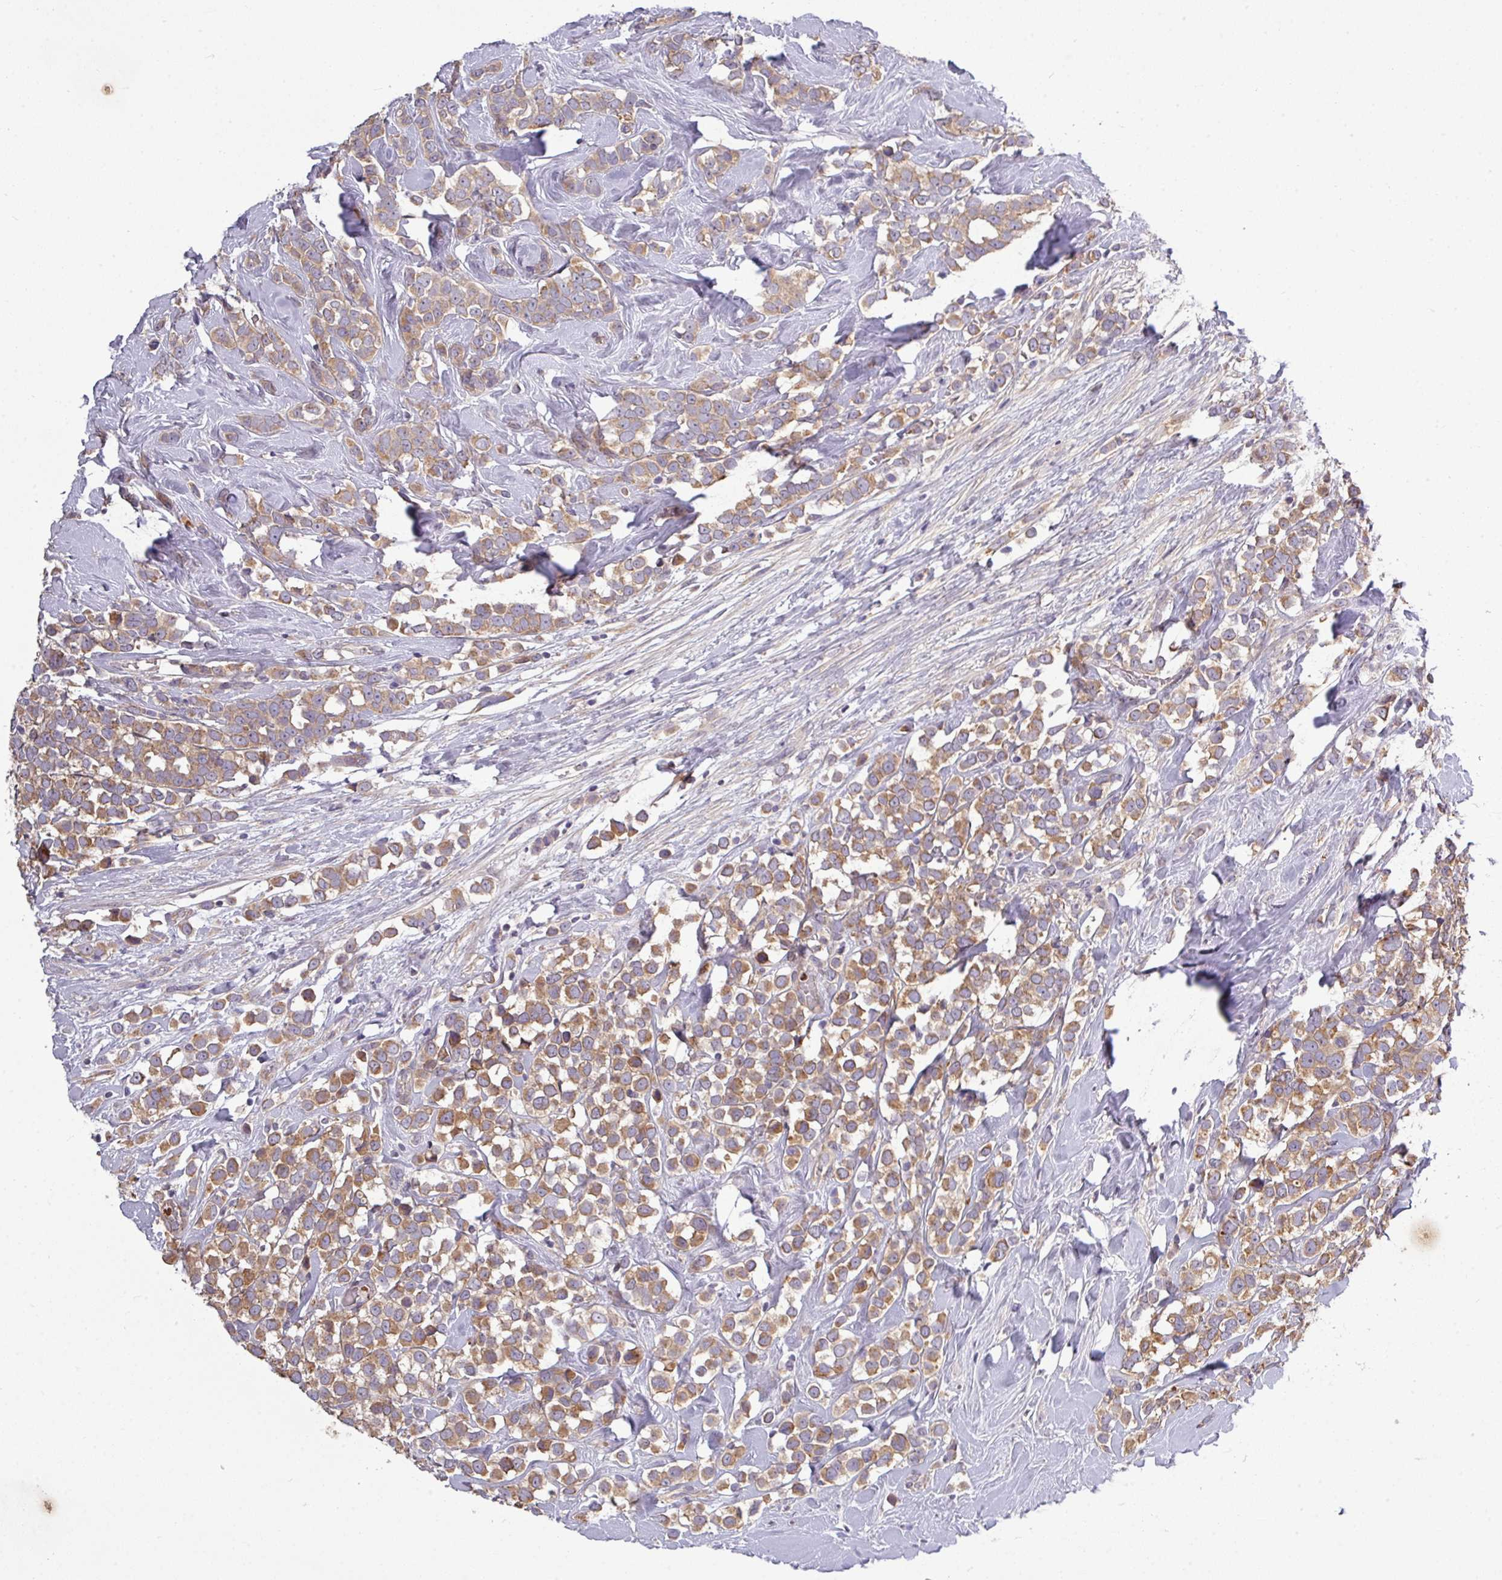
{"staining": {"intensity": "moderate", "quantity": ">75%", "location": "cytoplasmic/membranous"}, "tissue": "breast cancer", "cell_type": "Tumor cells", "image_type": "cancer", "snomed": [{"axis": "morphology", "description": "Duct carcinoma"}, {"axis": "topography", "description": "Breast"}], "caption": "IHC (DAB (3,3'-diaminobenzidine)) staining of human breast intraductal carcinoma exhibits moderate cytoplasmic/membranous protein expression in approximately >75% of tumor cells.", "gene": "PAPLN", "patient": {"sex": "female", "age": 80}}